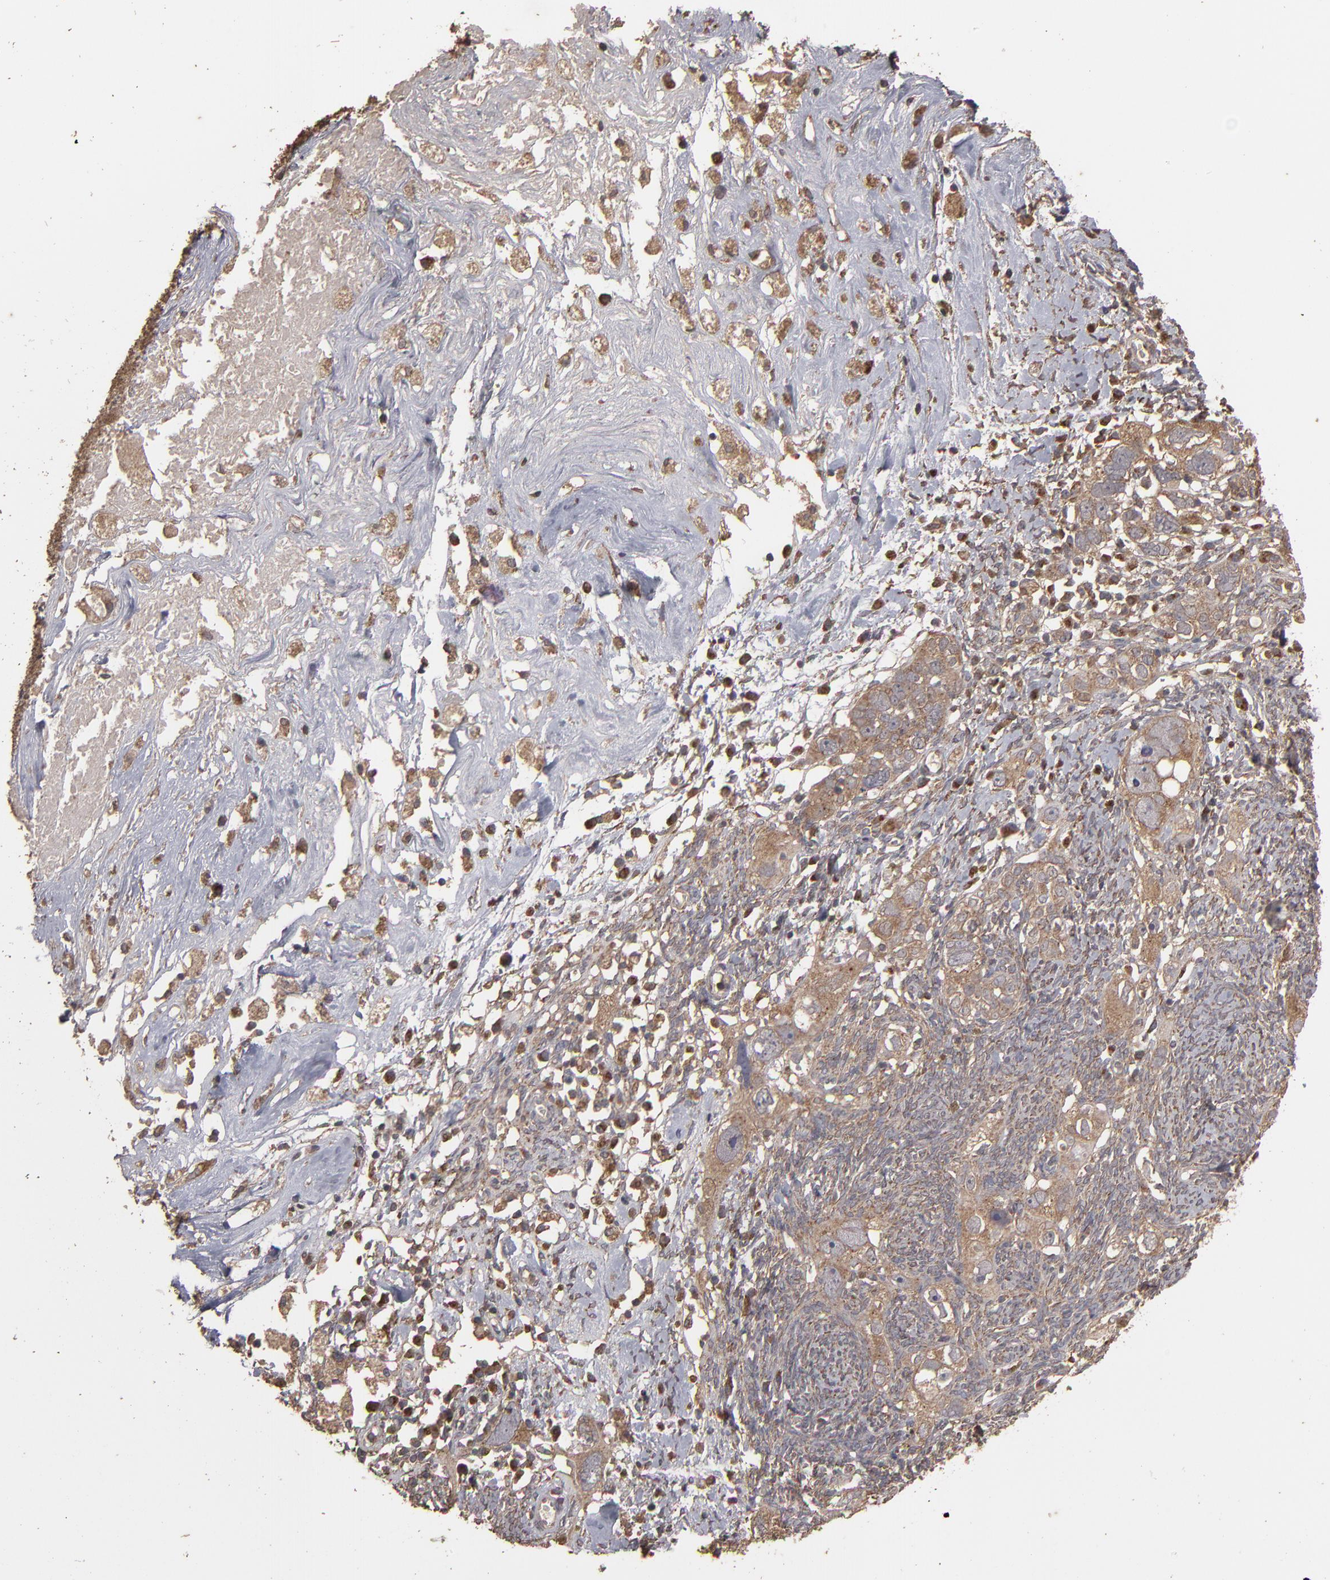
{"staining": {"intensity": "weak", "quantity": ">75%", "location": "cytoplasmic/membranous"}, "tissue": "ovarian cancer", "cell_type": "Tumor cells", "image_type": "cancer", "snomed": [{"axis": "morphology", "description": "Normal tissue, NOS"}, {"axis": "morphology", "description": "Cystadenocarcinoma, serous, NOS"}, {"axis": "topography", "description": "Ovary"}], "caption": "Ovarian cancer (serous cystadenocarcinoma) stained with DAB IHC demonstrates low levels of weak cytoplasmic/membranous staining in about >75% of tumor cells.", "gene": "MMP2", "patient": {"sex": "female", "age": 62}}